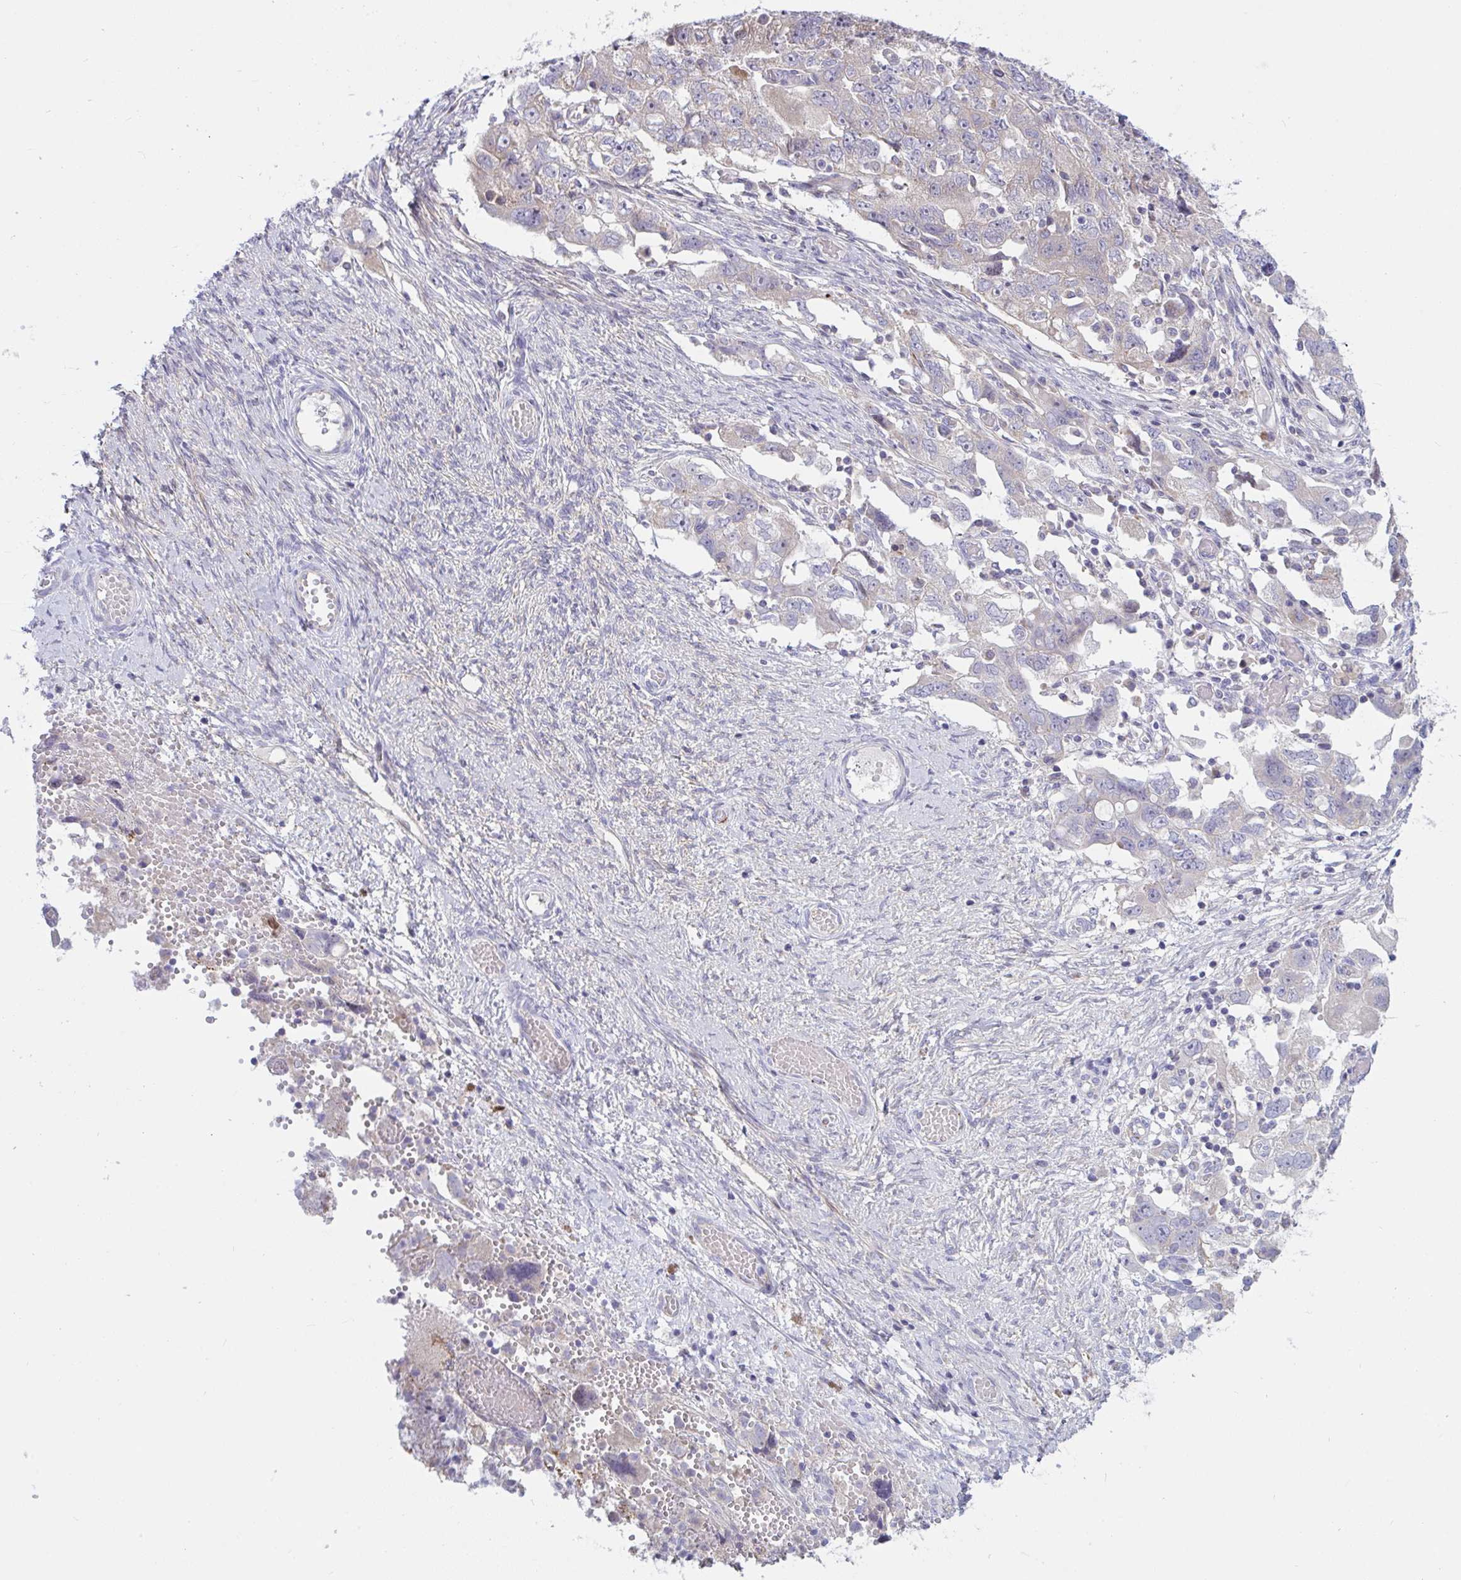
{"staining": {"intensity": "negative", "quantity": "none", "location": "none"}, "tissue": "ovarian cancer", "cell_type": "Tumor cells", "image_type": "cancer", "snomed": [{"axis": "morphology", "description": "Carcinoma, NOS"}, {"axis": "morphology", "description": "Cystadenocarcinoma, serous, NOS"}, {"axis": "topography", "description": "Ovary"}], "caption": "A high-resolution histopathology image shows immunohistochemistry staining of carcinoma (ovarian), which exhibits no significant positivity in tumor cells.", "gene": "IL37", "patient": {"sex": "female", "age": 69}}